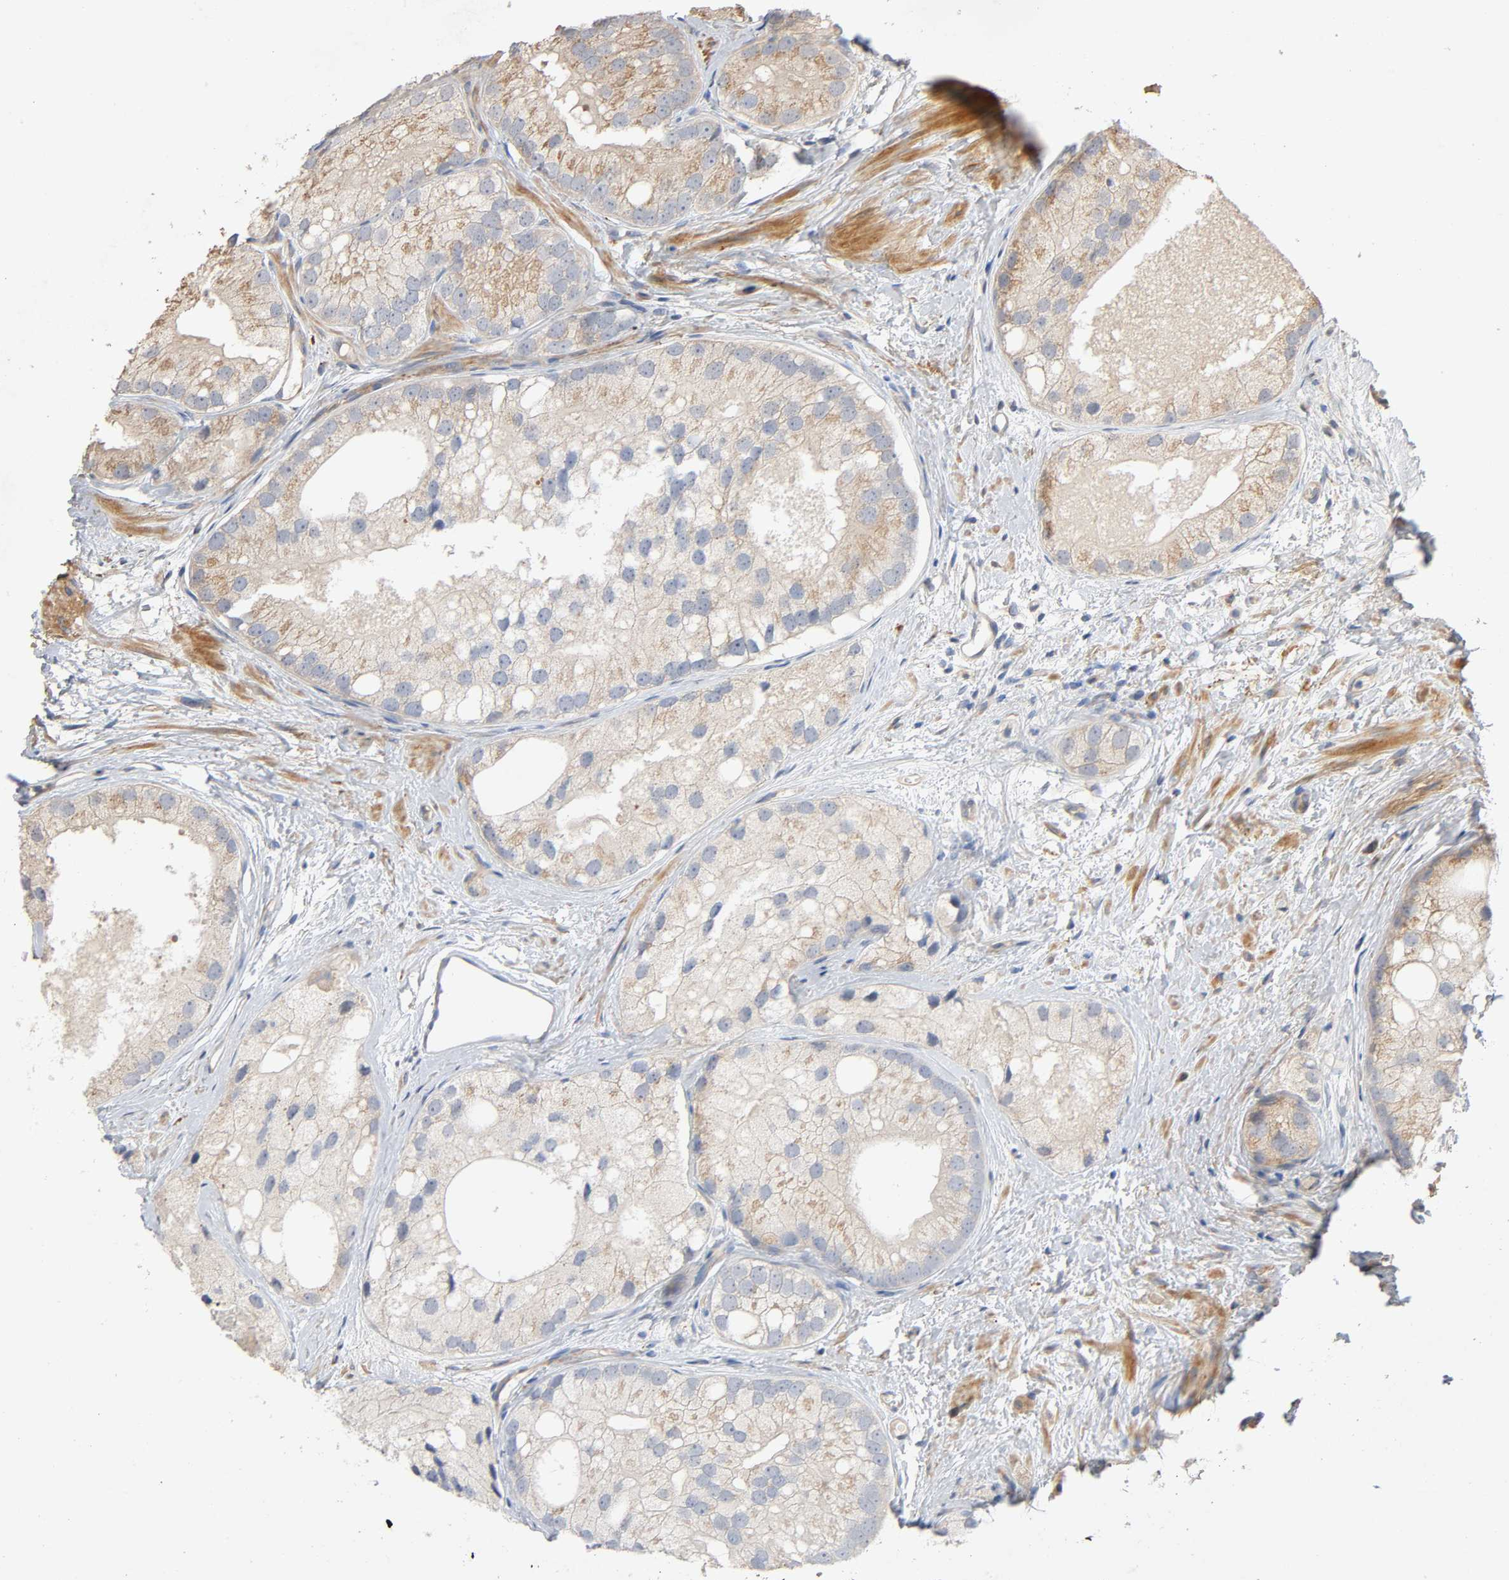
{"staining": {"intensity": "weak", "quantity": "<25%", "location": "cytoplasmic/membranous"}, "tissue": "prostate cancer", "cell_type": "Tumor cells", "image_type": "cancer", "snomed": [{"axis": "morphology", "description": "Adenocarcinoma, Low grade"}, {"axis": "topography", "description": "Prostate"}], "caption": "High magnification brightfield microscopy of low-grade adenocarcinoma (prostate) stained with DAB (brown) and counterstained with hematoxylin (blue): tumor cells show no significant positivity.", "gene": "SGSM1", "patient": {"sex": "male", "age": 69}}